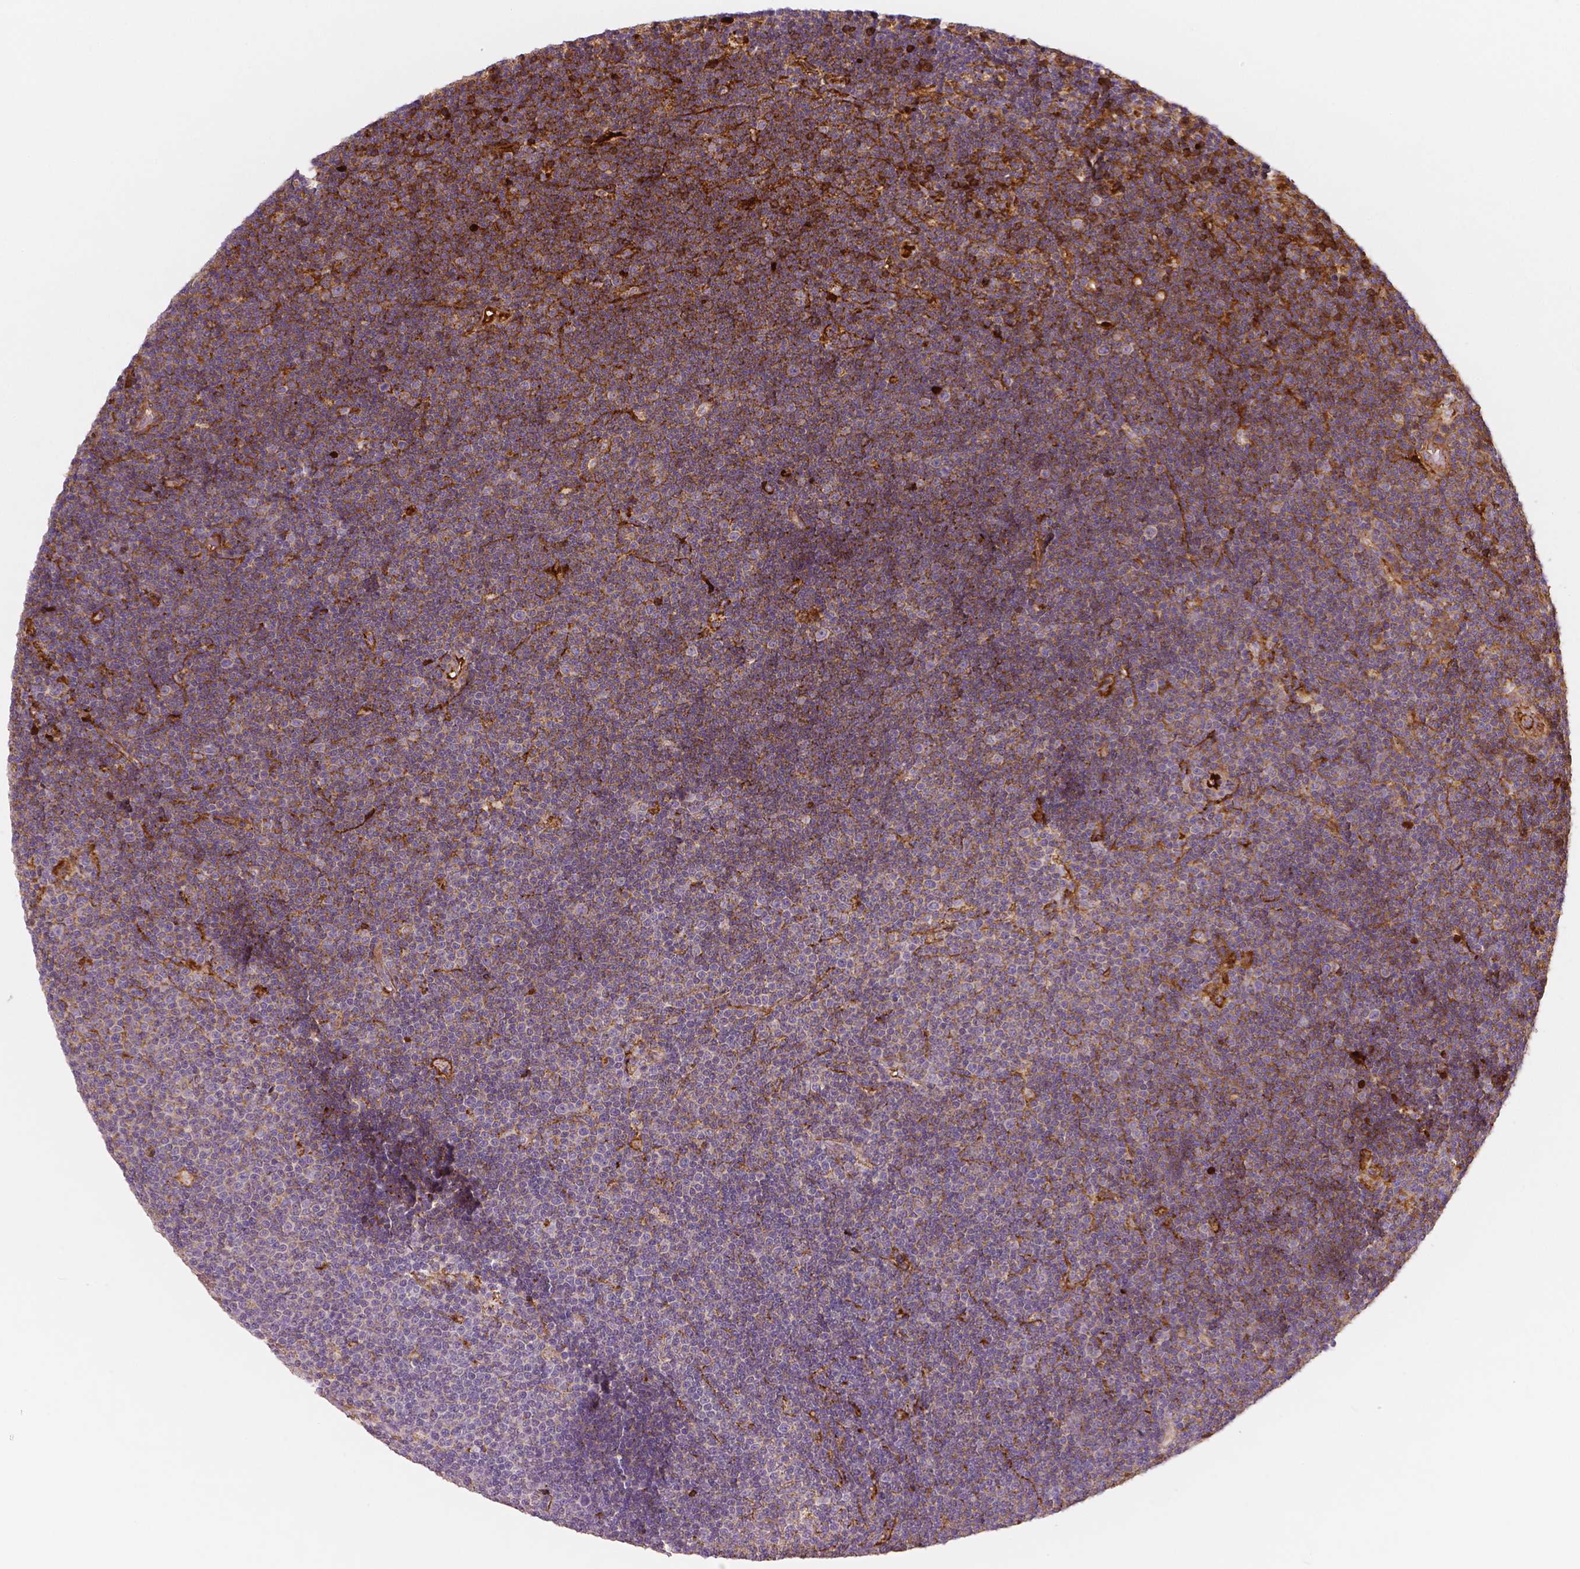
{"staining": {"intensity": "negative", "quantity": "none", "location": "none"}, "tissue": "lymphoma", "cell_type": "Tumor cells", "image_type": "cancer", "snomed": [{"axis": "morphology", "description": "Malignant lymphoma, non-Hodgkin's type, Low grade"}, {"axis": "topography", "description": "Brain"}], "caption": "Immunohistochemical staining of human malignant lymphoma, non-Hodgkin's type (low-grade) reveals no significant positivity in tumor cells. Brightfield microscopy of IHC stained with DAB (3,3'-diaminobenzidine) (brown) and hematoxylin (blue), captured at high magnification.", "gene": "APOA4", "patient": {"sex": "female", "age": 66}}